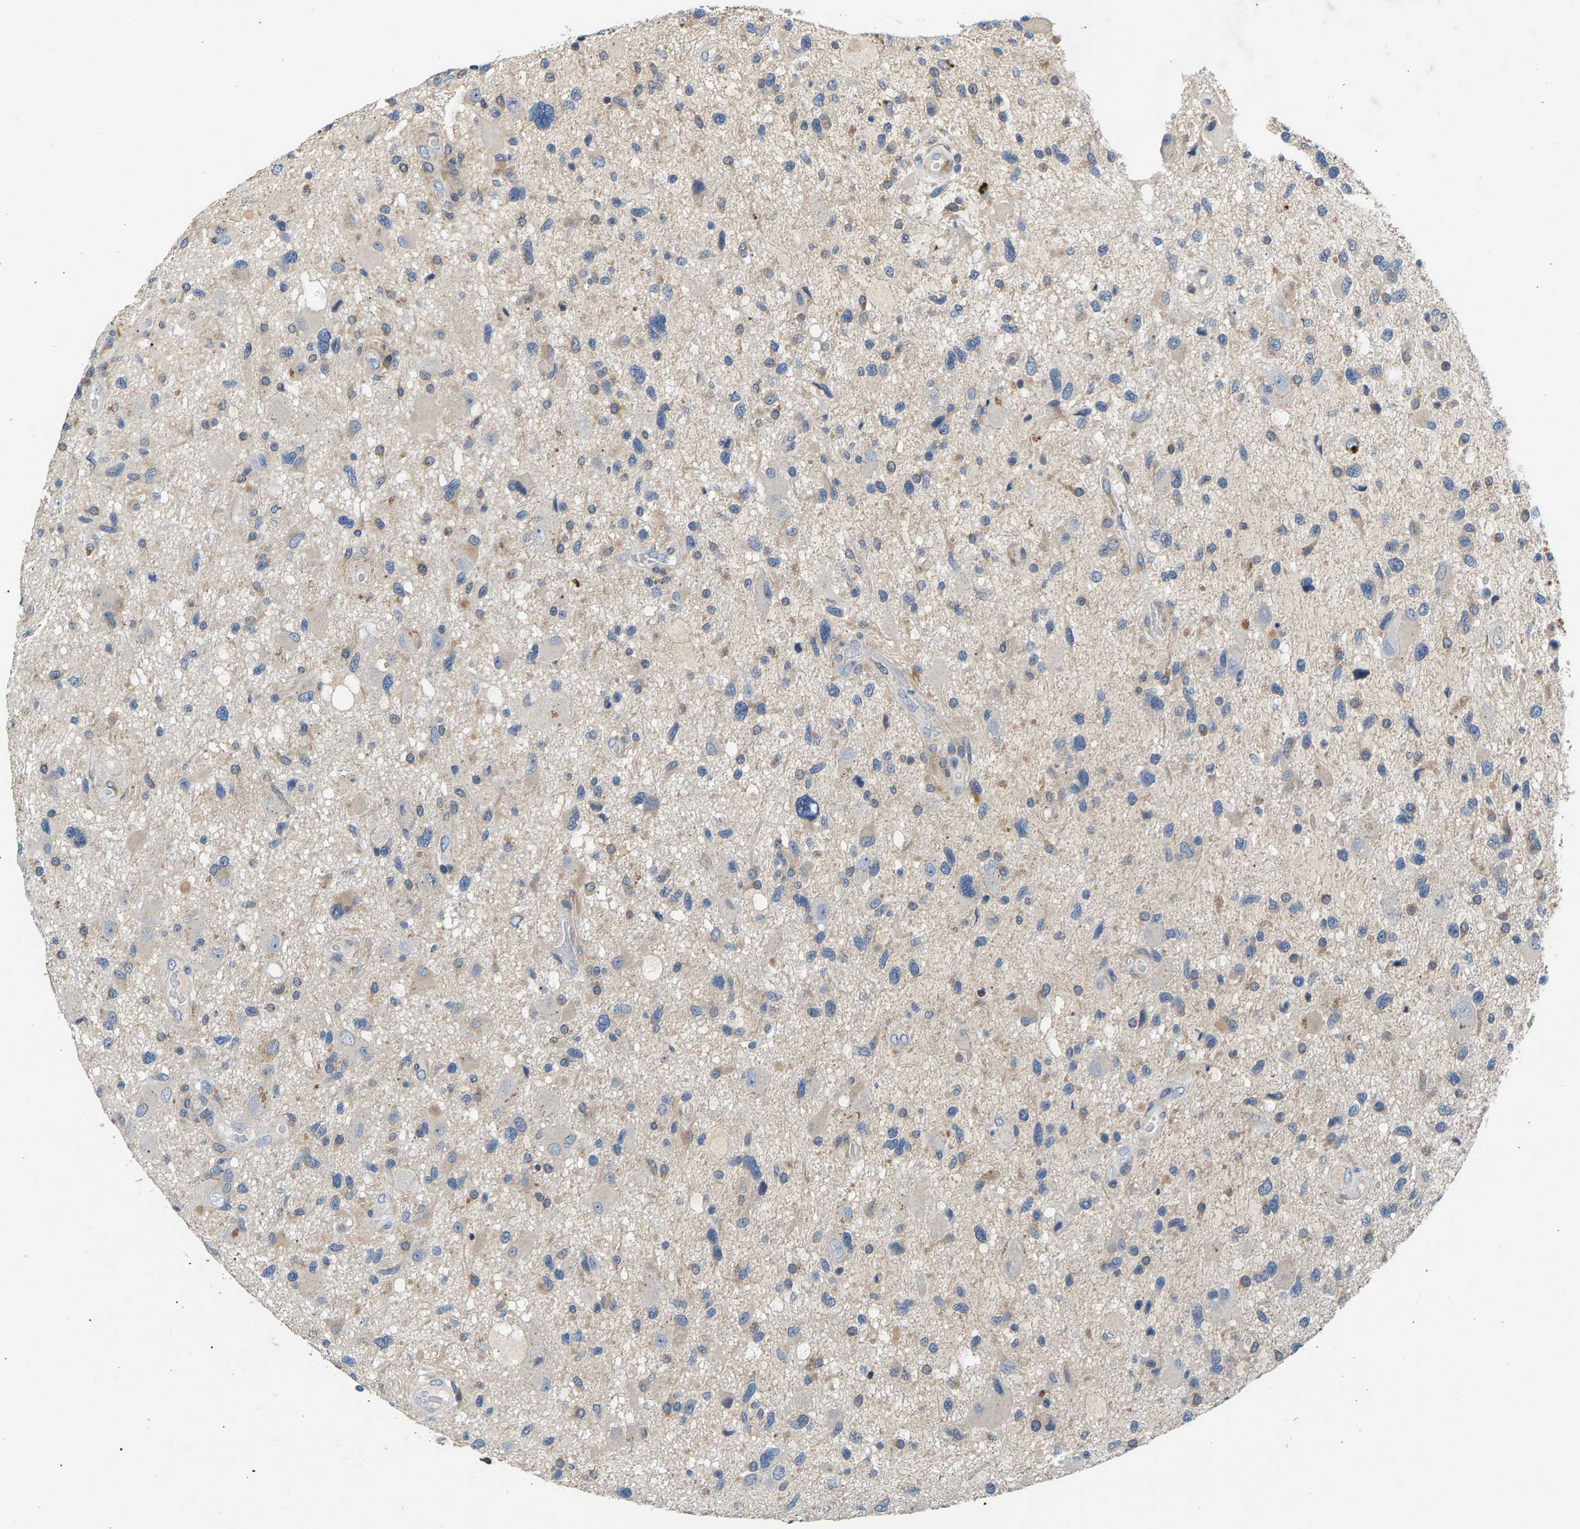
{"staining": {"intensity": "weak", "quantity": "<25%", "location": "cytoplasmic/membranous"}, "tissue": "glioma", "cell_type": "Tumor cells", "image_type": "cancer", "snomed": [{"axis": "morphology", "description": "Glioma, malignant, High grade"}, {"axis": "topography", "description": "Brain"}], "caption": "Tumor cells show no significant protein staining in glioma. Brightfield microscopy of immunohistochemistry (IHC) stained with DAB (brown) and hematoxylin (blue), captured at high magnification.", "gene": "NT5C", "patient": {"sex": "male", "age": 33}}